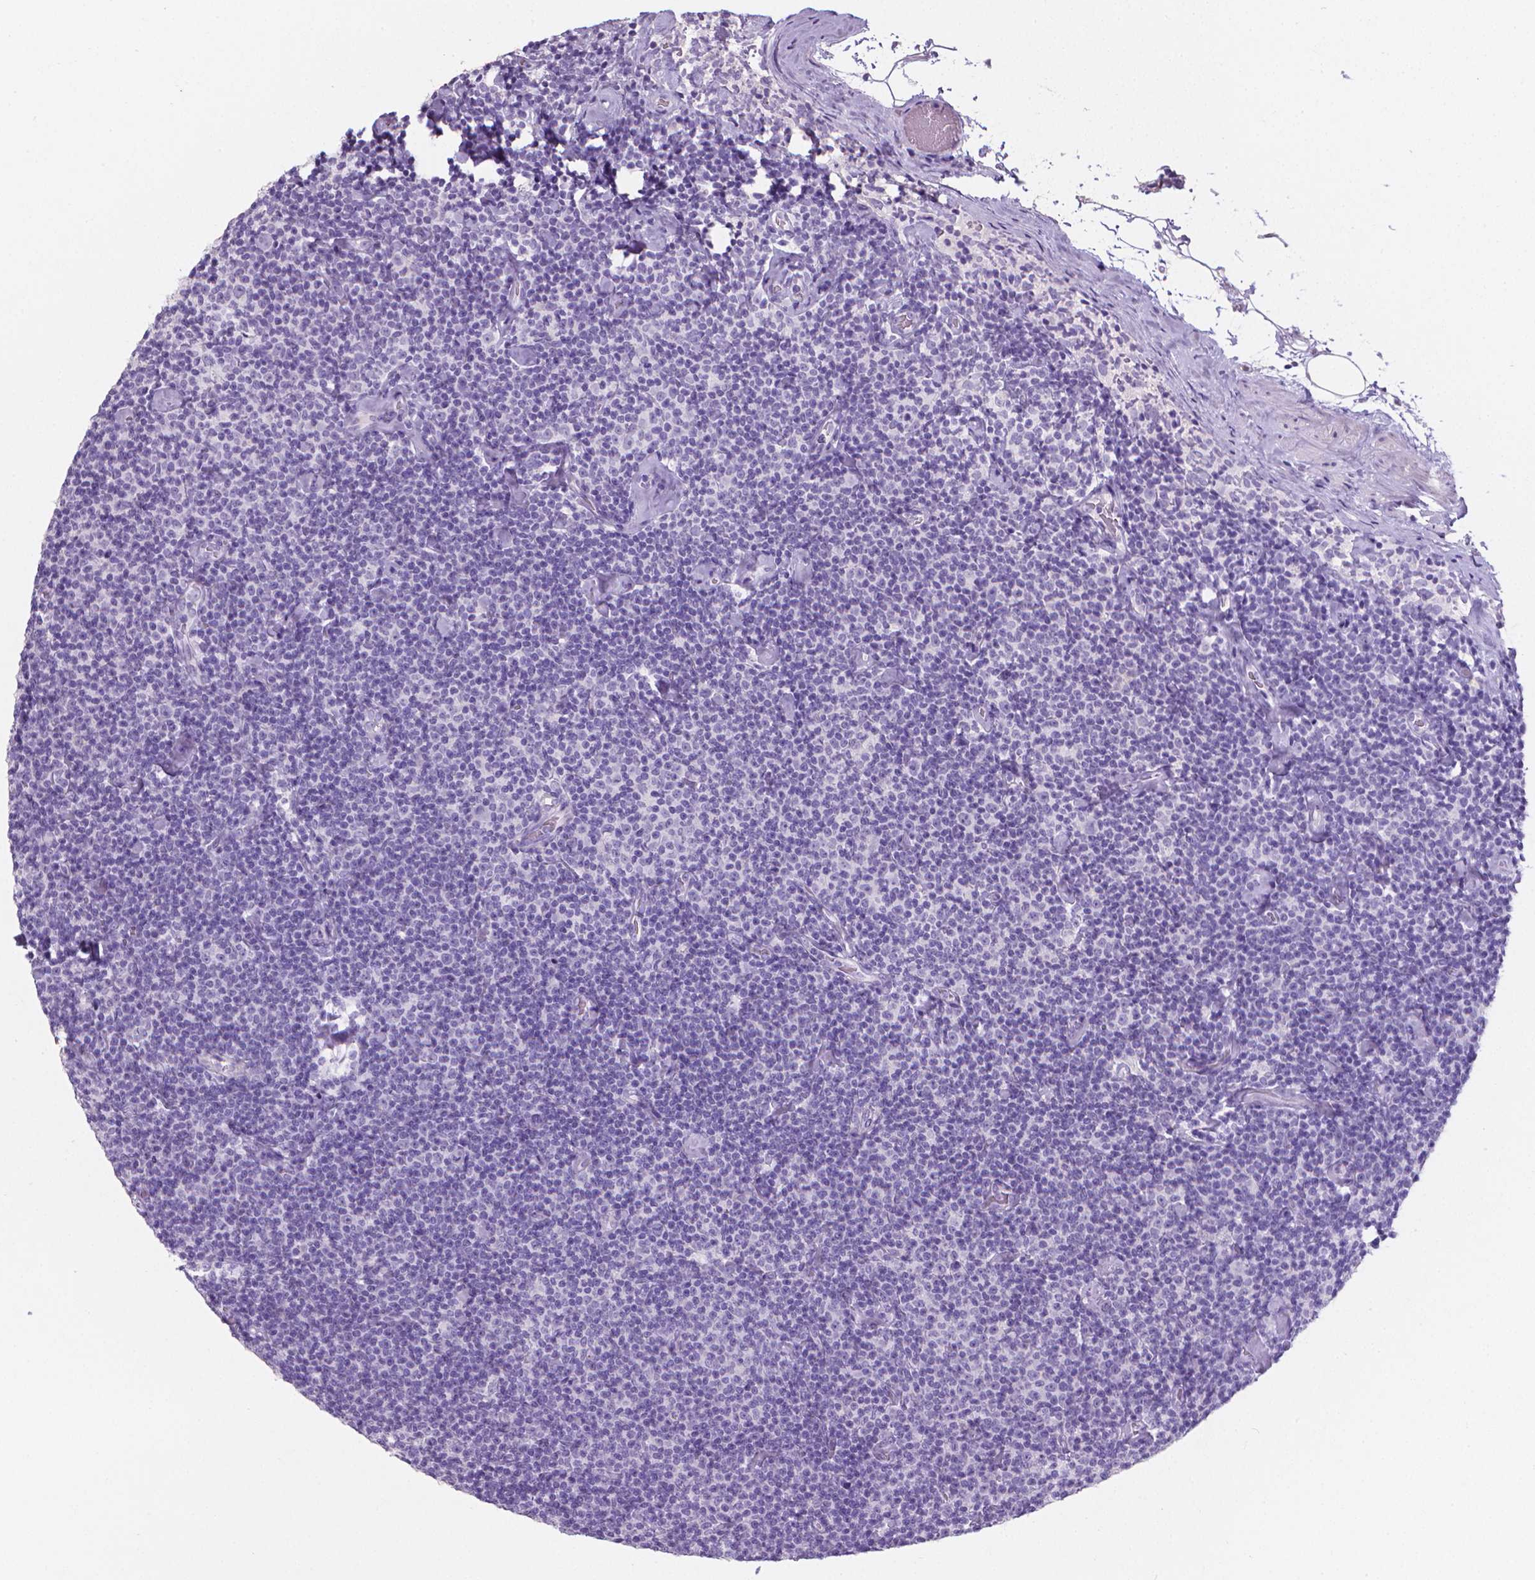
{"staining": {"intensity": "negative", "quantity": "none", "location": "none"}, "tissue": "lymphoma", "cell_type": "Tumor cells", "image_type": "cancer", "snomed": [{"axis": "morphology", "description": "Malignant lymphoma, non-Hodgkin's type, Low grade"}, {"axis": "topography", "description": "Lymph node"}], "caption": "Low-grade malignant lymphoma, non-Hodgkin's type was stained to show a protein in brown. There is no significant positivity in tumor cells.", "gene": "XPNPEP2", "patient": {"sex": "male", "age": 81}}